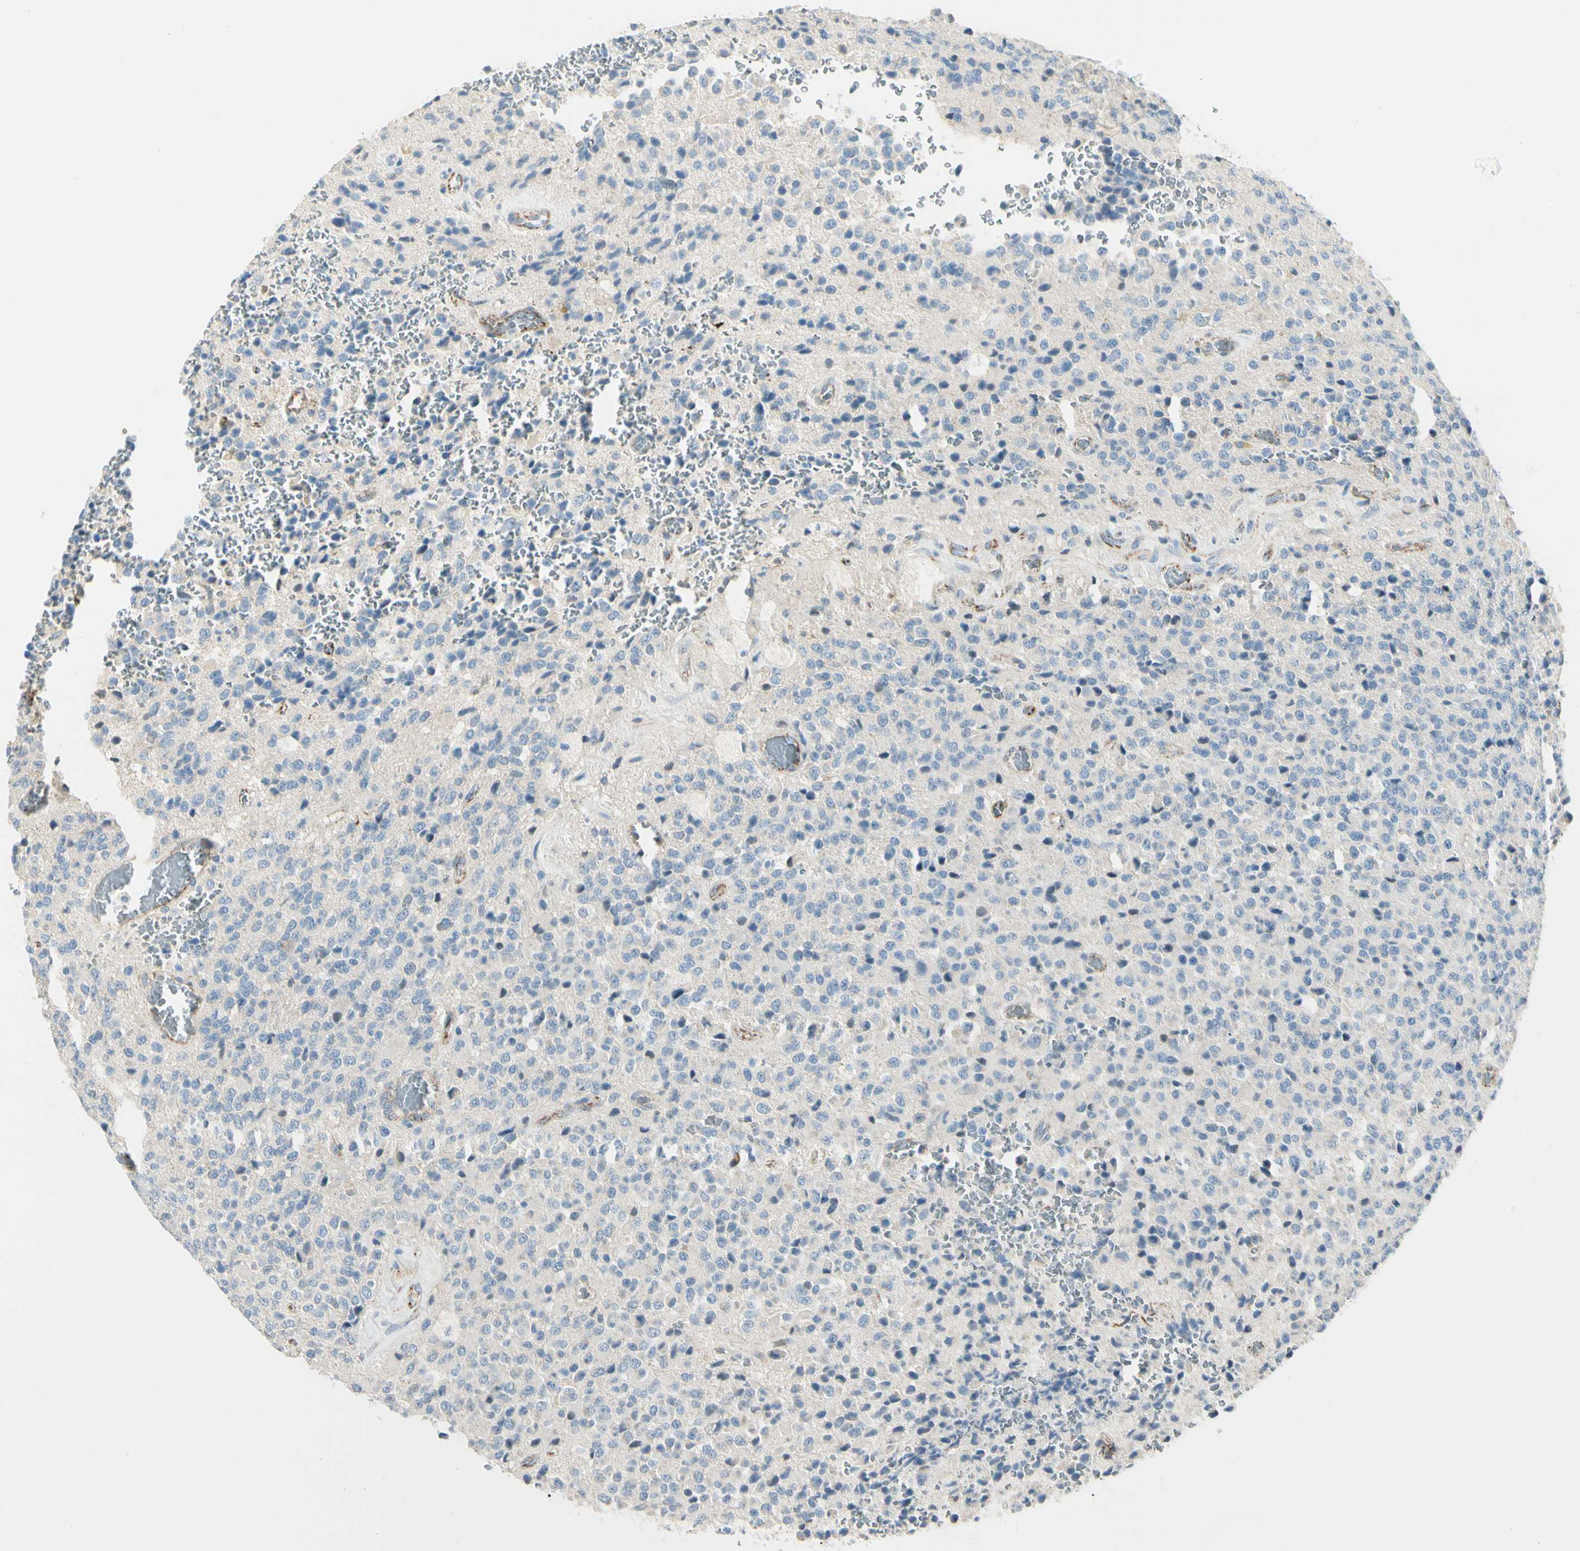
{"staining": {"intensity": "negative", "quantity": "none", "location": "none"}, "tissue": "glioma", "cell_type": "Tumor cells", "image_type": "cancer", "snomed": [{"axis": "morphology", "description": "Glioma, malignant, High grade"}, {"axis": "topography", "description": "pancreas cauda"}], "caption": "This photomicrograph is of glioma stained with immunohistochemistry (IHC) to label a protein in brown with the nuclei are counter-stained blue. There is no expression in tumor cells. (DAB (3,3'-diaminobenzidine) immunohistochemistry (IHC) visualized using brightfield microscopy, high magnification).", "gene": "SLC6A15", "patient": {"sex": "male", "age": 60}}